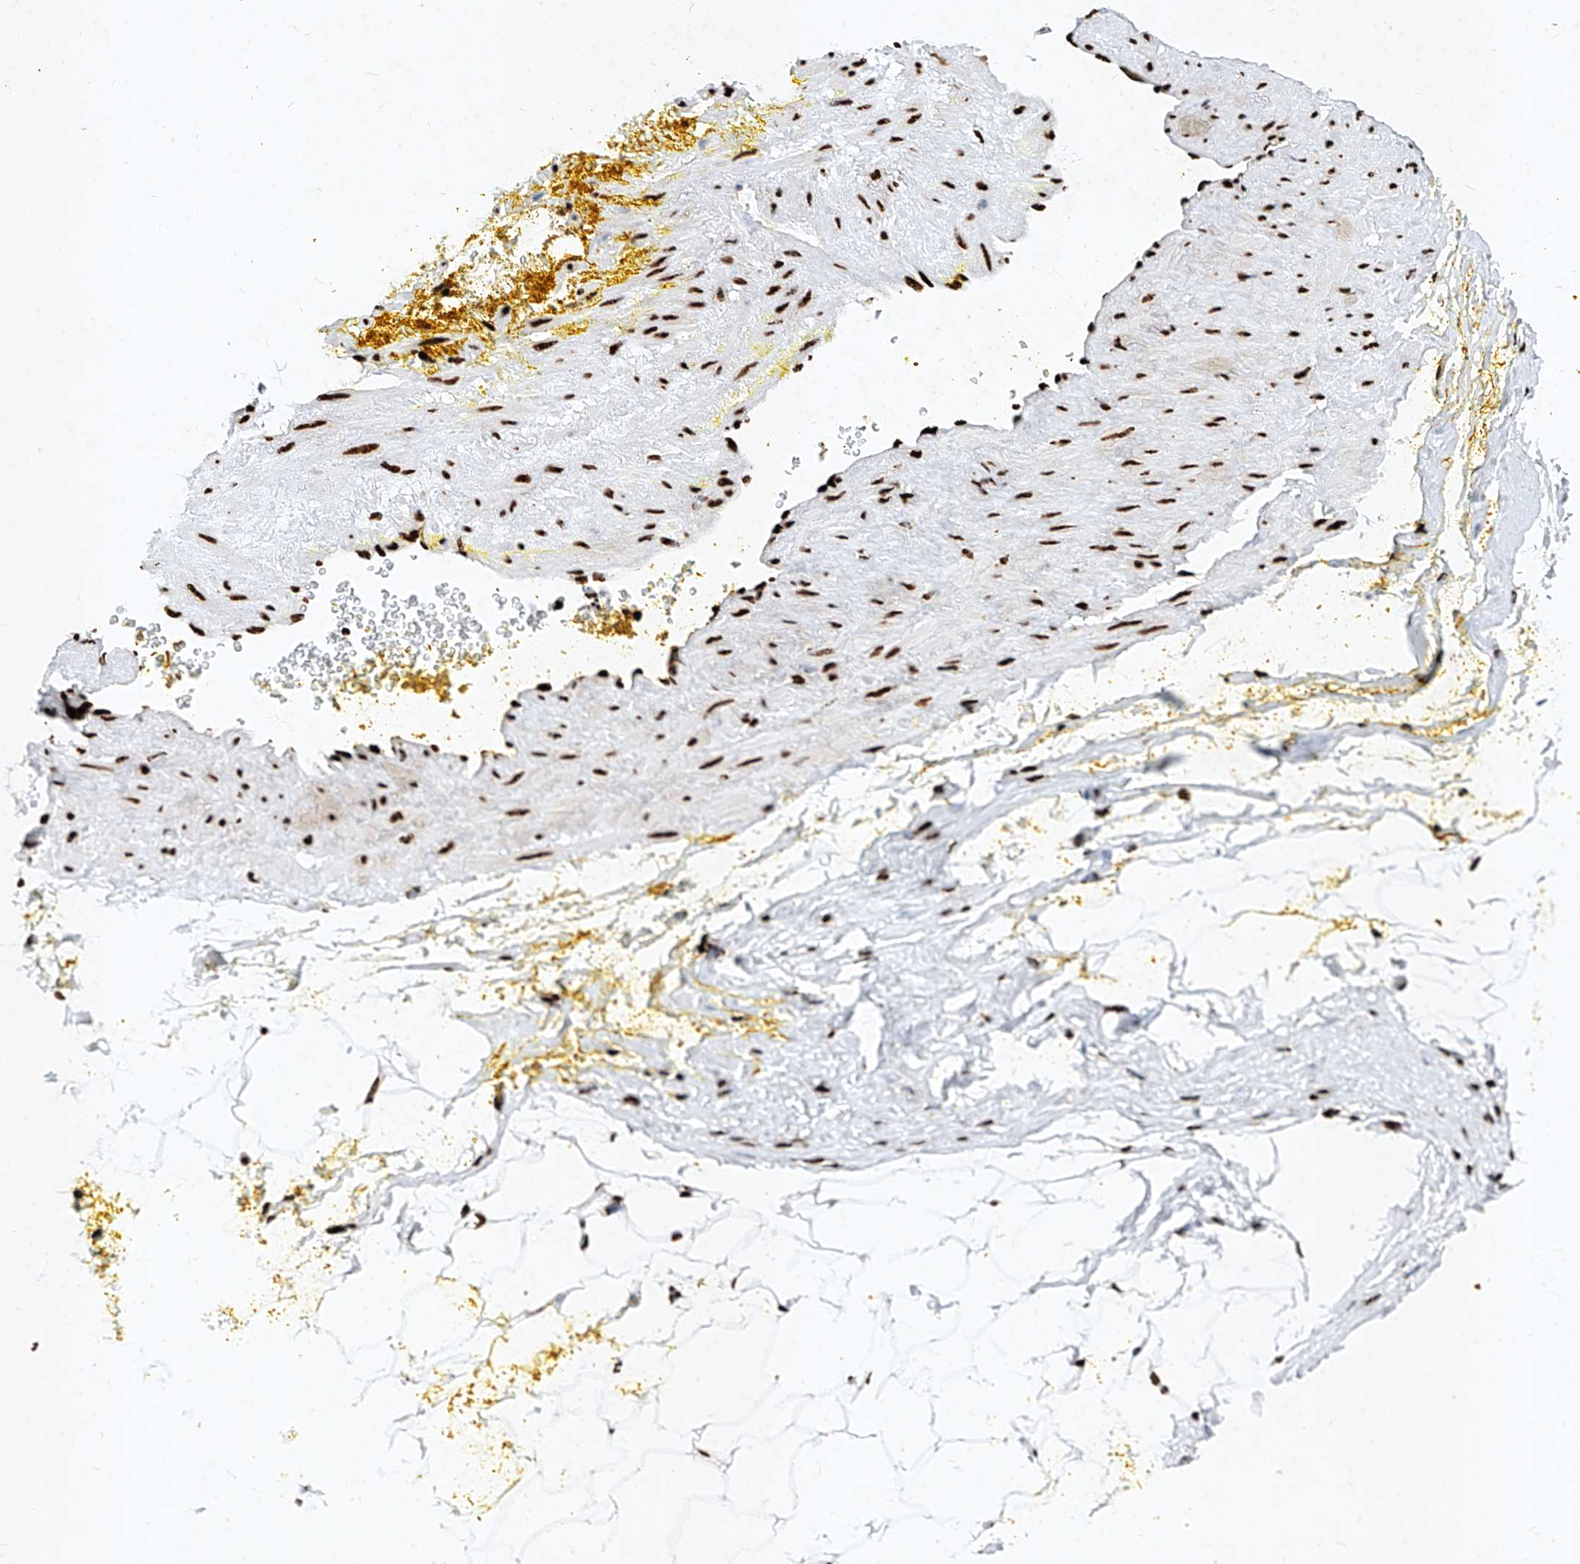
{"staining": {"intensity": "strong", "quantity": ">75%", "location": "nuclear"}, "tissue": "adipose tissue", "cell_type": "Adipocytes", "image_type": "normal", "snomed": [{"axis": "morphology", "description": "Normal tissue, NOS"}, {"axis": "morphology", "description": "Adenocarcinoma, Low grade"}, {"axis": "topography", "description": "Prostate"}, {"axis": "topography", "description": "Peripheral nerve tissue"}], "caption": "High-magnification brightfield microscopy of unremarkable adipose tissue stained with DAB (3,3'-diaminobenzidine) (brown) and counterstained with hematoxylin (blue). adipocytes exhibit strong nuclear positivity is identified in about>75% of cells.", "gene": "SRSF6", "patient": {"sex": "male", "age": 63}}